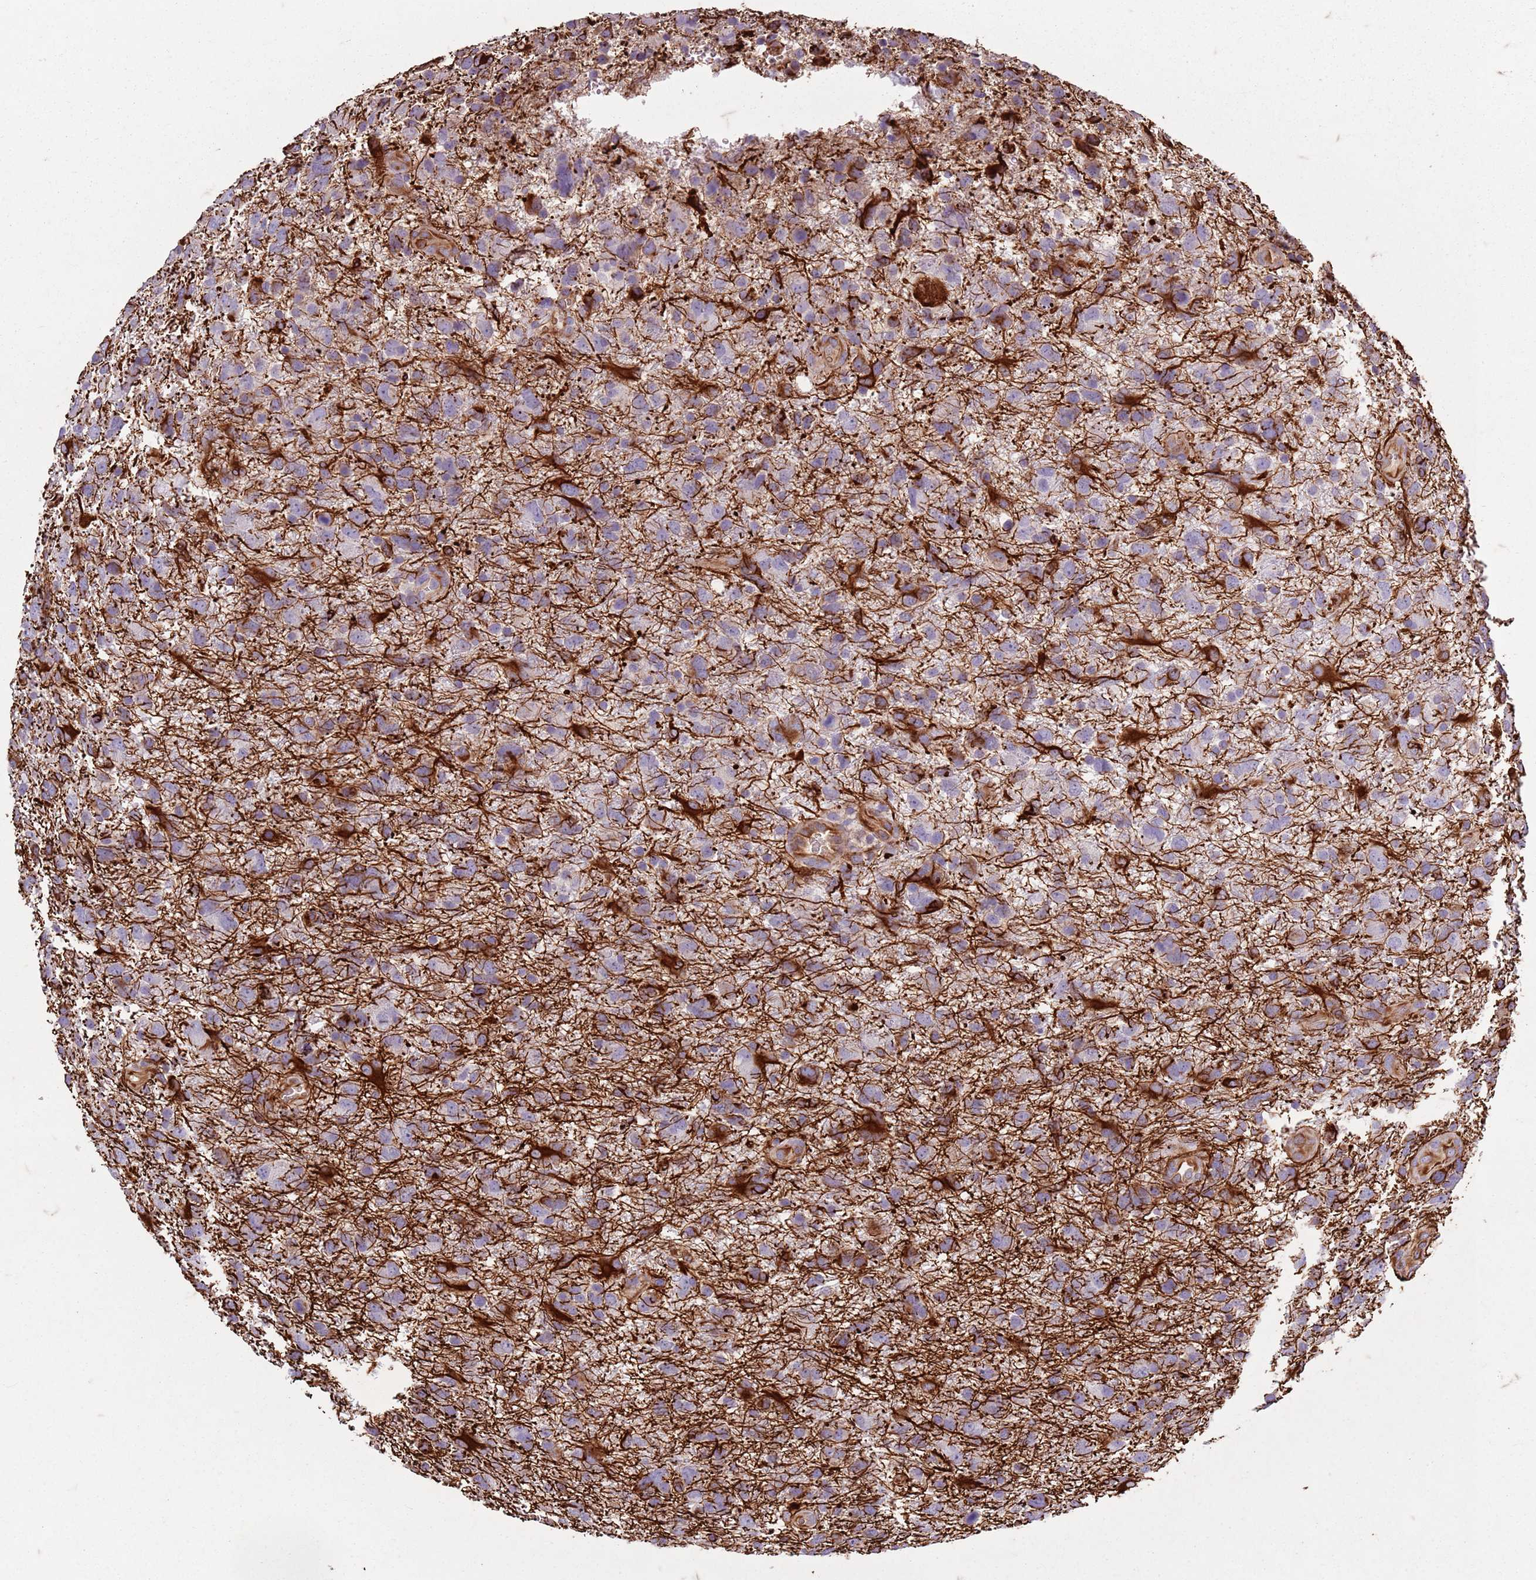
{"staining": {"intensity": "negative", "quantity": "none", "location": "none"}, "tissue": "glioma", "cell_type": "Tumor cells", "image_type": "cancer", "snomed": [{"axis": "morphology", "description": "Glioma, malignant, High grade"}, {"axis": "topography", "description": "Brain"}], "caption": "High magnification brightfield microscopy of high-grade glioma (malignant) stained with DAB (3,3'-diaminobenzidine) (brown) and counterstained with hematoxylin (blue): tumor cells show no significant staining.", "gene": "TAS2R38", "patient": {"sex": "male", "age": 61}}